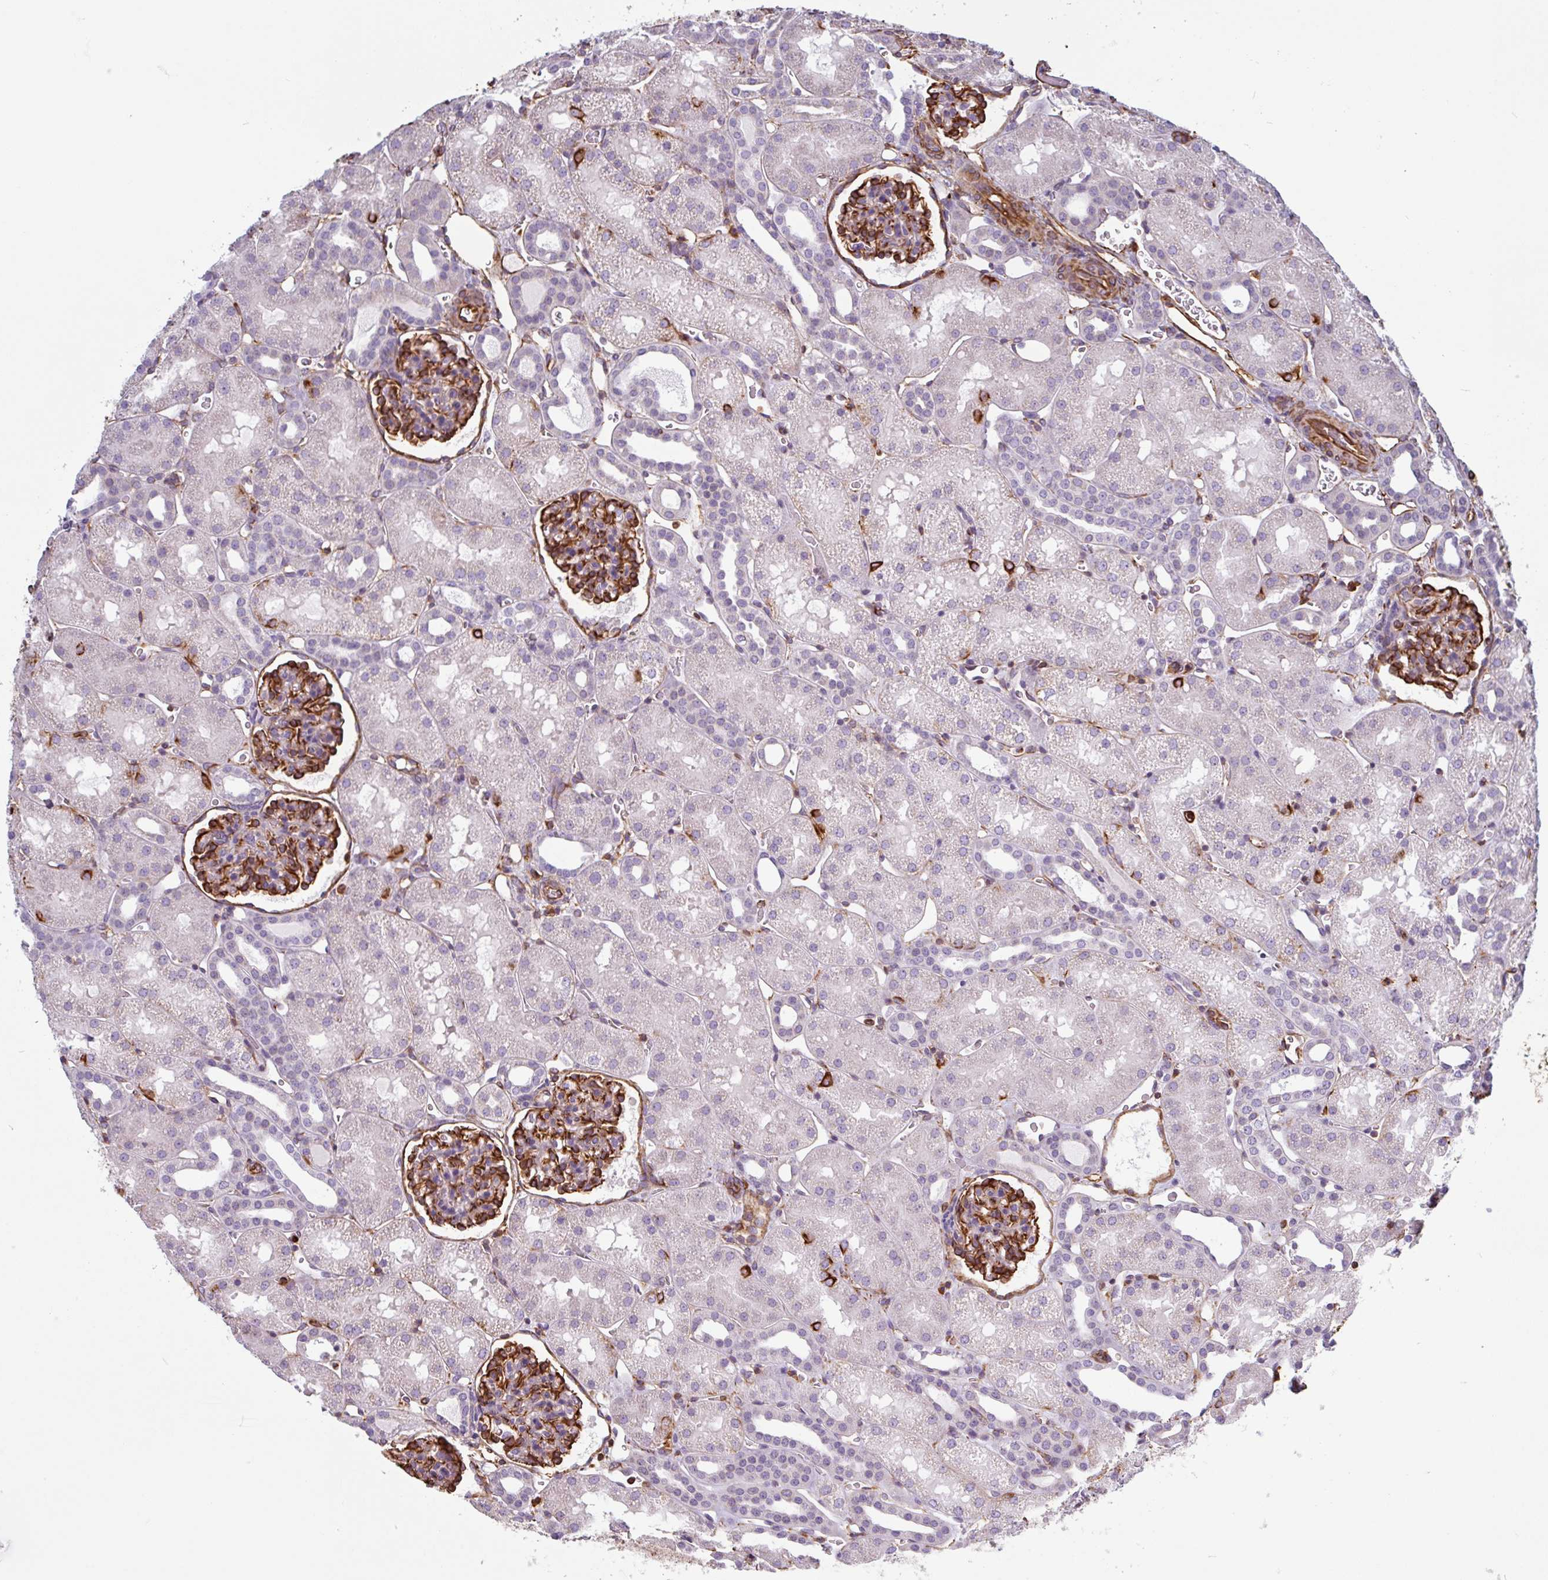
{"staining": {"intensity": "strong", "quantity": "25%-75%", "location": "cytoplasmic/membranous"}, "tissue": "kidney", "cell_type": "Cells in glomeruli", "image_type": "normal", "snomed": [{"axis": "morphology", "description": "Normal tissue, NOS"}, {"axis": "topography", "description": "Kidney"}], "caption": "Immunohistochemistry (IHC) photomicrograph of benign human kidney stained for a protein (brown), which shows high levels of strong cytoplasmic/membranous expression in approximately 25%-75% of cells in glomeruli.", "gene": "PPFIA1", "patient": {"sex": "male", "age": 2}}